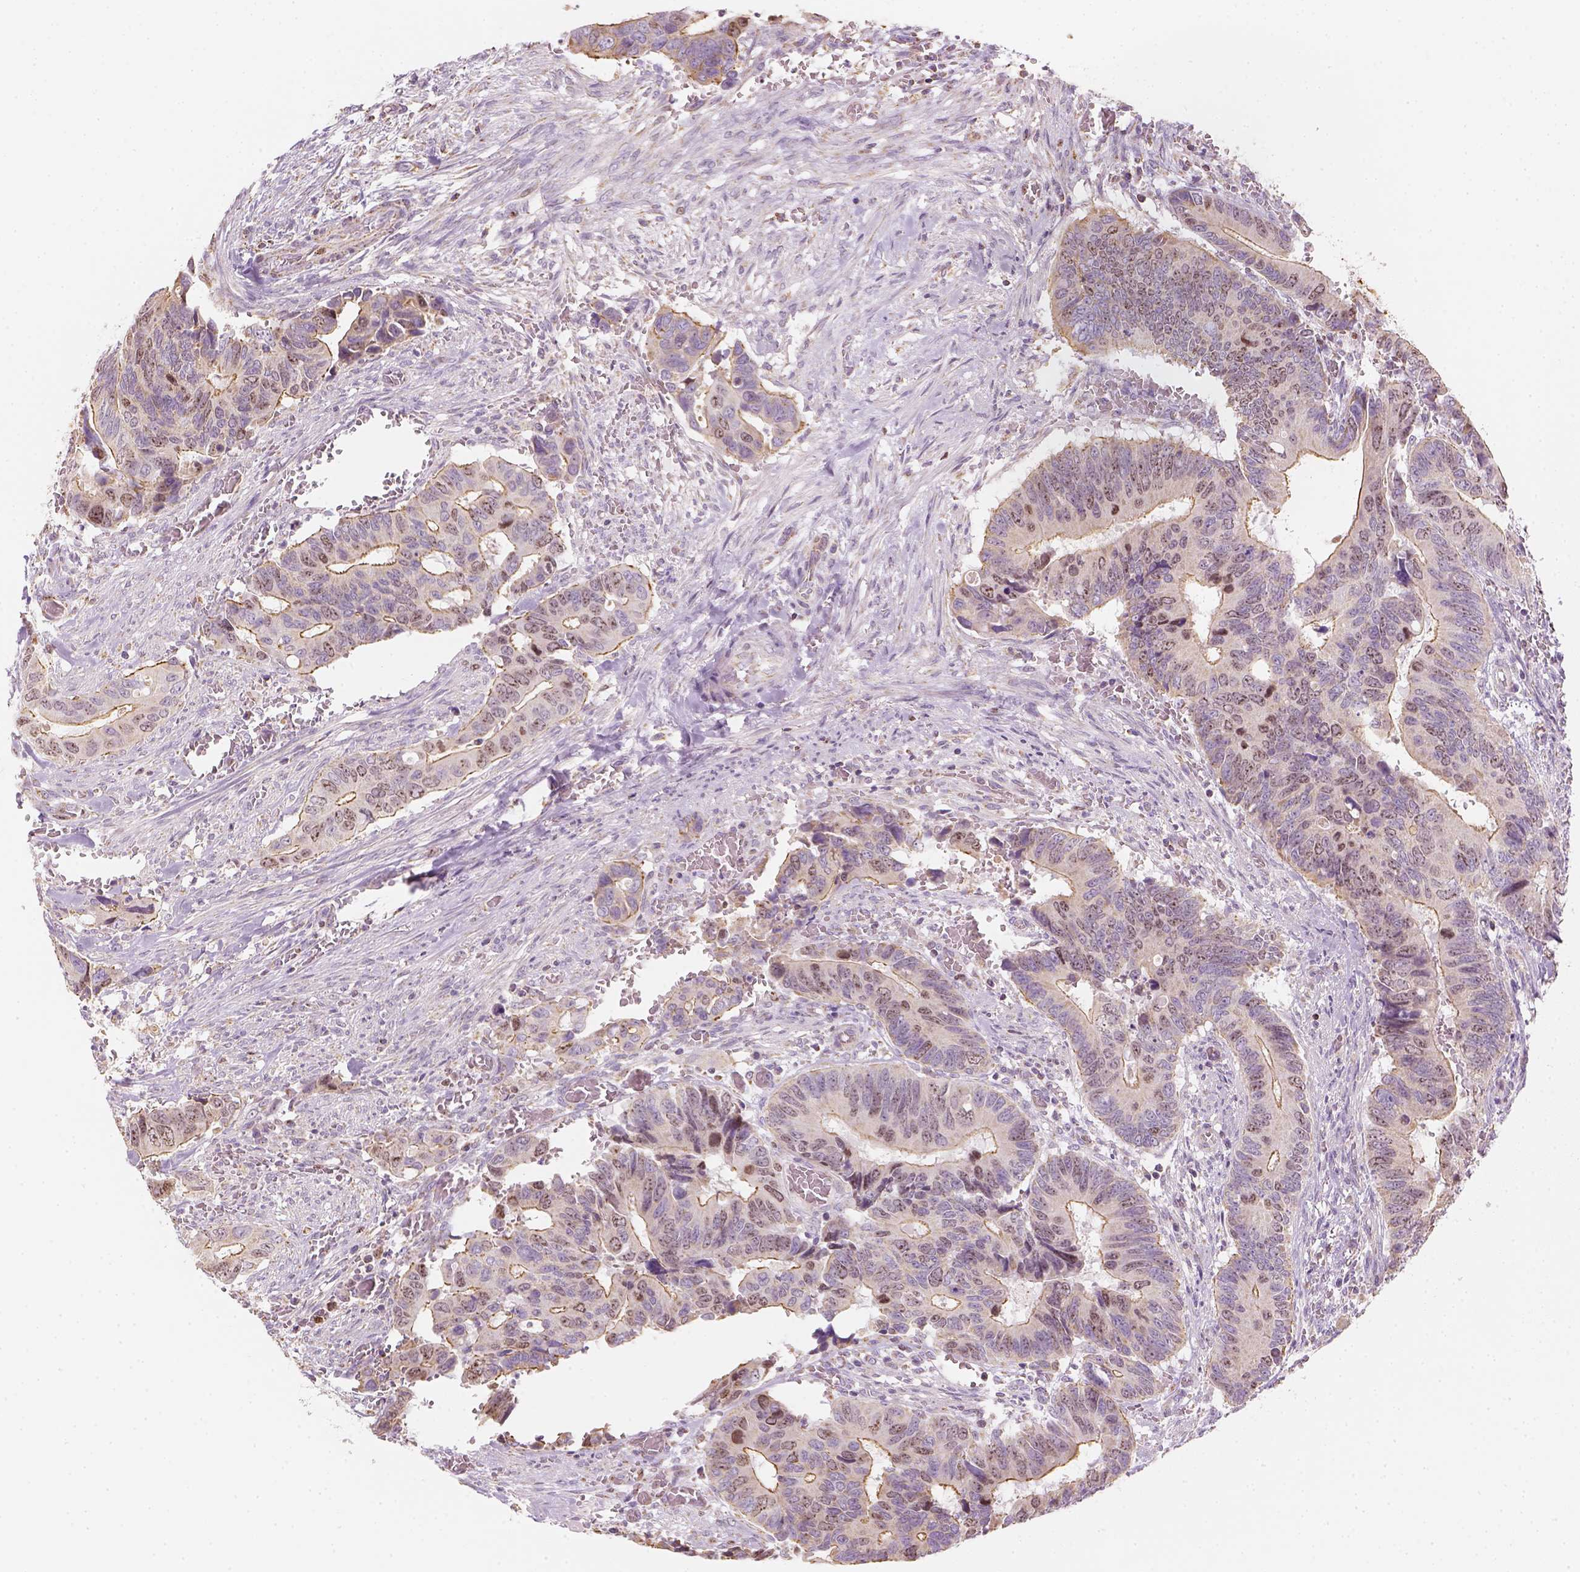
{"staining": {"intensity": "strong", "quantity": "<25%", "location": "cytoplasmic/membranous"}, "tissue": "colorectal cancer", "cell_type": "Tumor cells", "image_type": "cancer", "snomed": [{"axis": "morphology", "description": "Adenocarcinoma, NOS"}, {"axis": "topography", "description": "Colon"}], "caption": "Brown immunohistochemical staining in adenocarcinoma (colorectal) reveals strong cytoplasmic/membranous staining in about <25% of tumor cells.", "gene": "LCA5", "patient": {"sex": "male", "age": 49}}